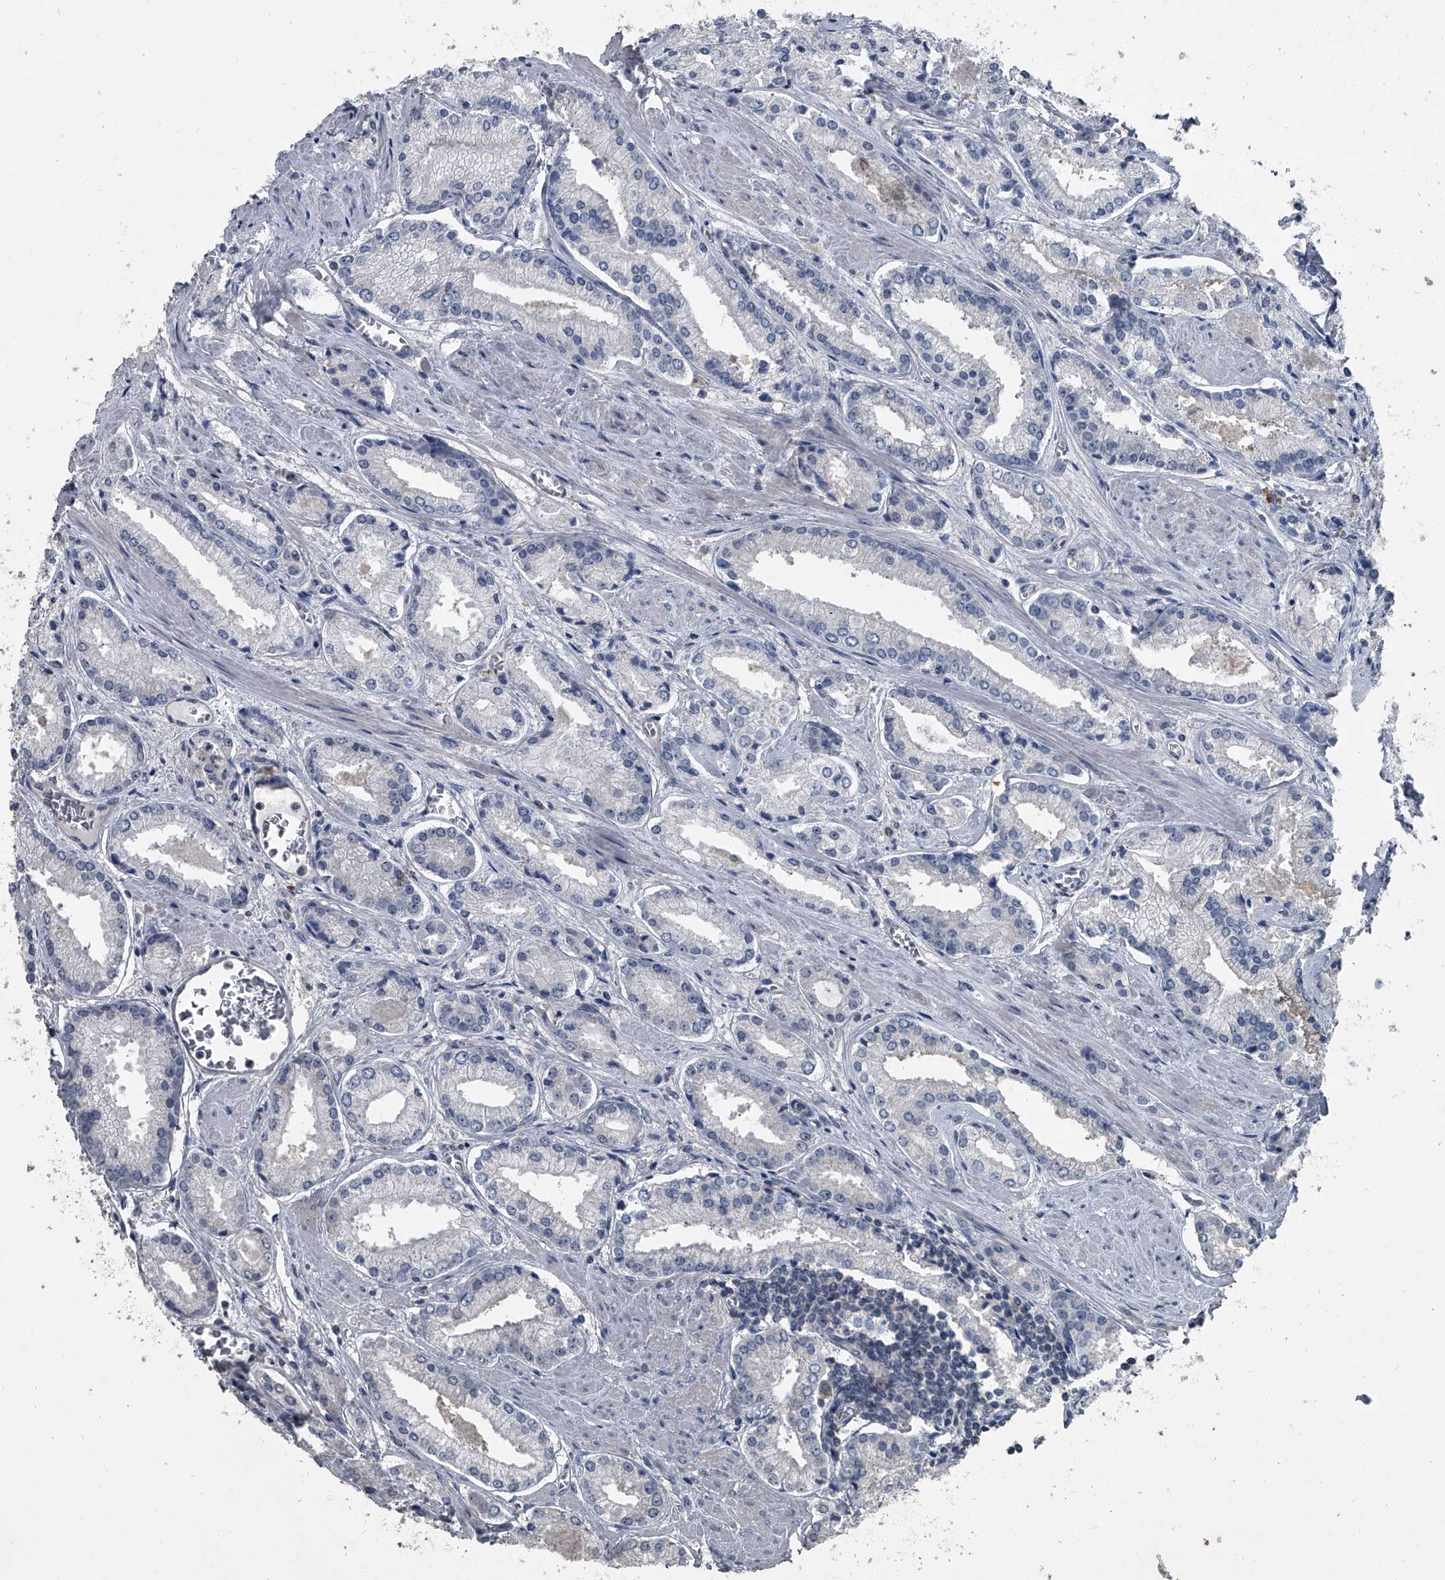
{"staining": {"intensity": "negative", "quantity": "none", "location": "none"}, "tissue": "prostate cancer", "cell_type": "Tumor cells", "image_type": "cancer", "snomed": [{"axis": "morphology", "description": "Adenocarcinoma, Low grade"}, {"axis": "topography", "description": "Prostate"}], "caption": "This is an immunohistochemistry image of human adenocarcinoma (low-grade) (prostate). There is no positivity in tumor cells.", "gene": "HEPHL1", "patient": {"sex": "male", "age": 54}}